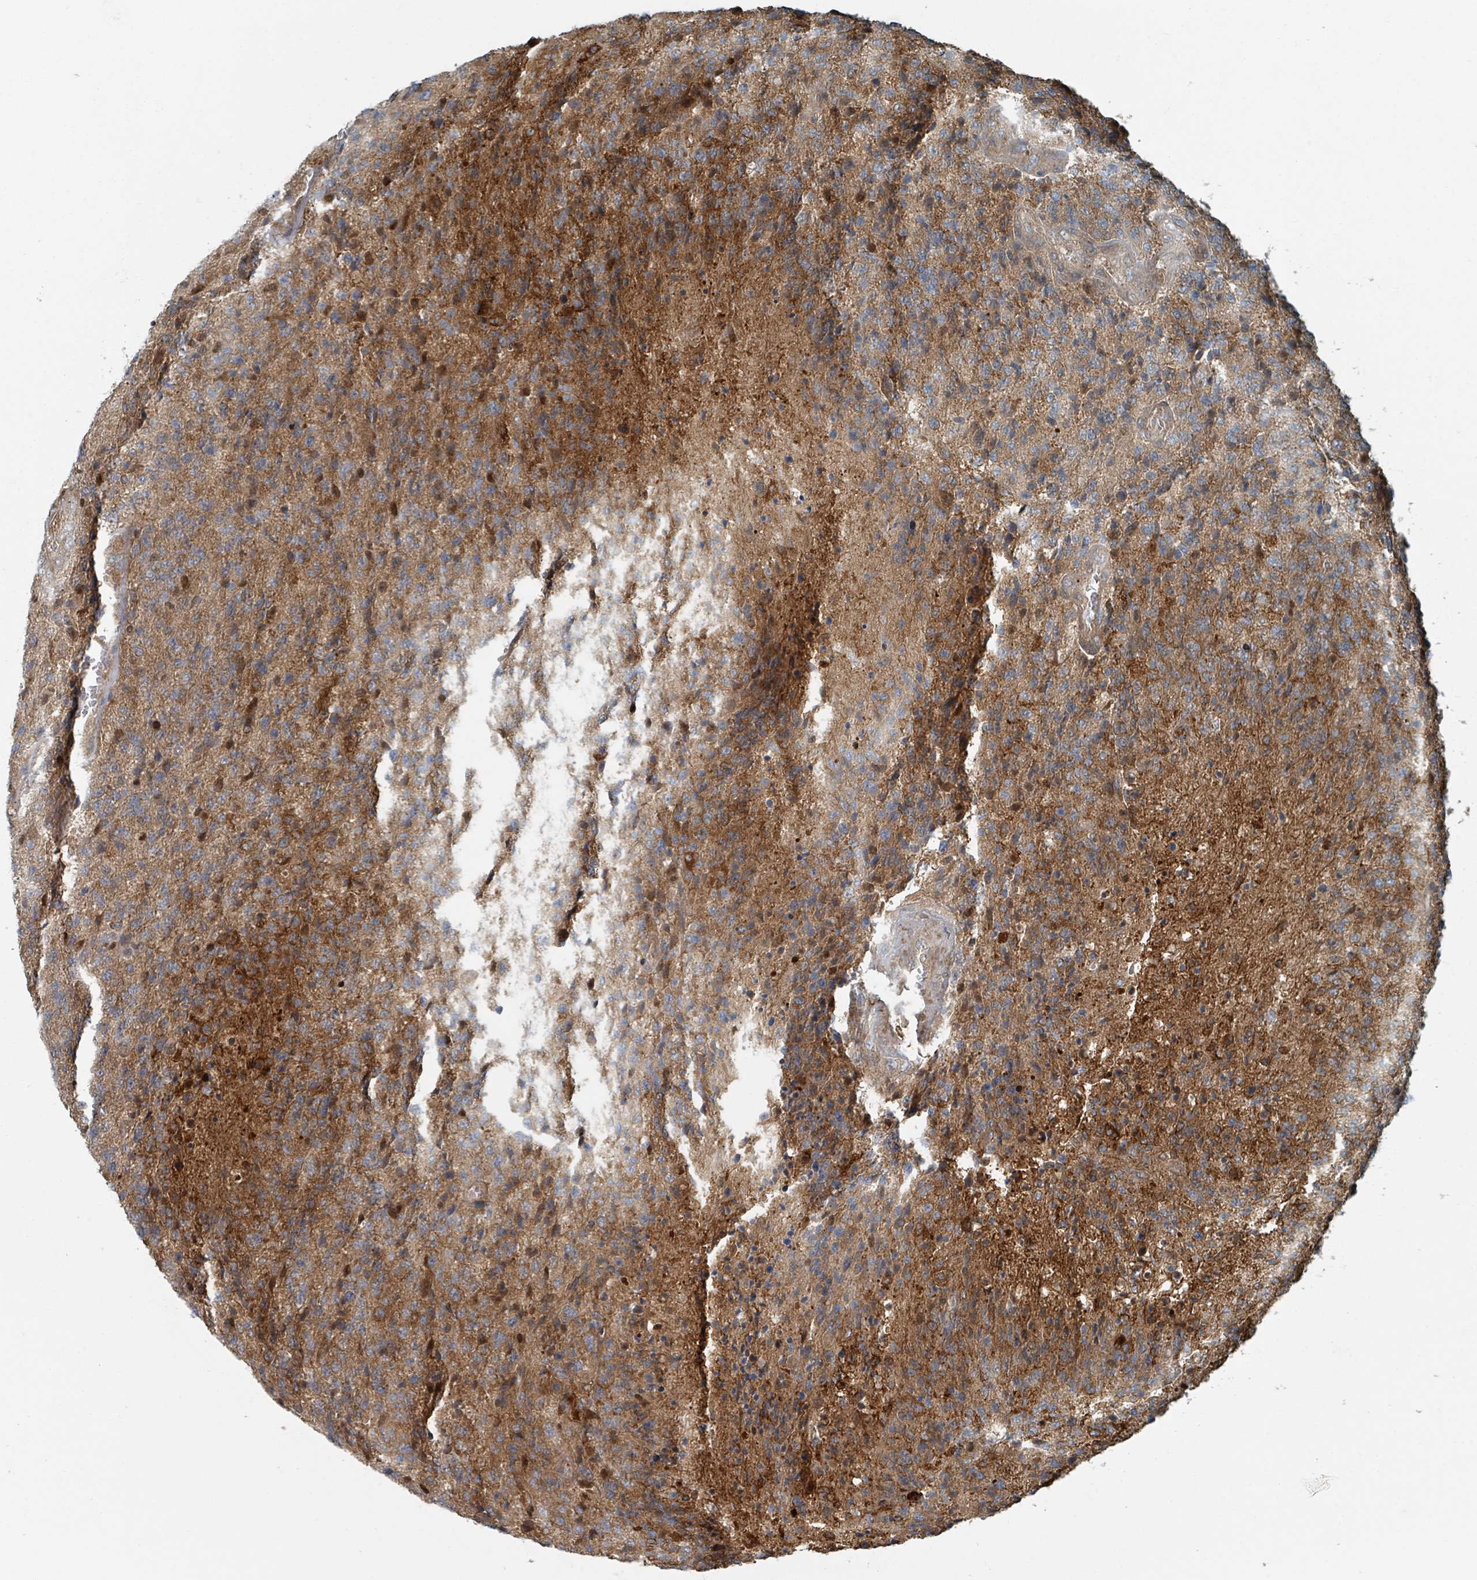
{"staining": {"intensity": "moderate", "quantity": ">75%", "location": "cytoplasmic/membranous"}, "tissue": "glioma", "cell_type": "Tumor cells", "image_type": "cancer", "snomed": [{"axis": "morphology", "description": "Glioma, malignant, High grade"}, {"axis": "topography", "description": "Brain"}], "caption": "Protein staining displays moderate cytoplasmic/membranous positivity in about >75% of tumor cells in malignant high-grade glioma.", "gene": "RHPN2", "patient": {"sex": "male", "age": 36}}